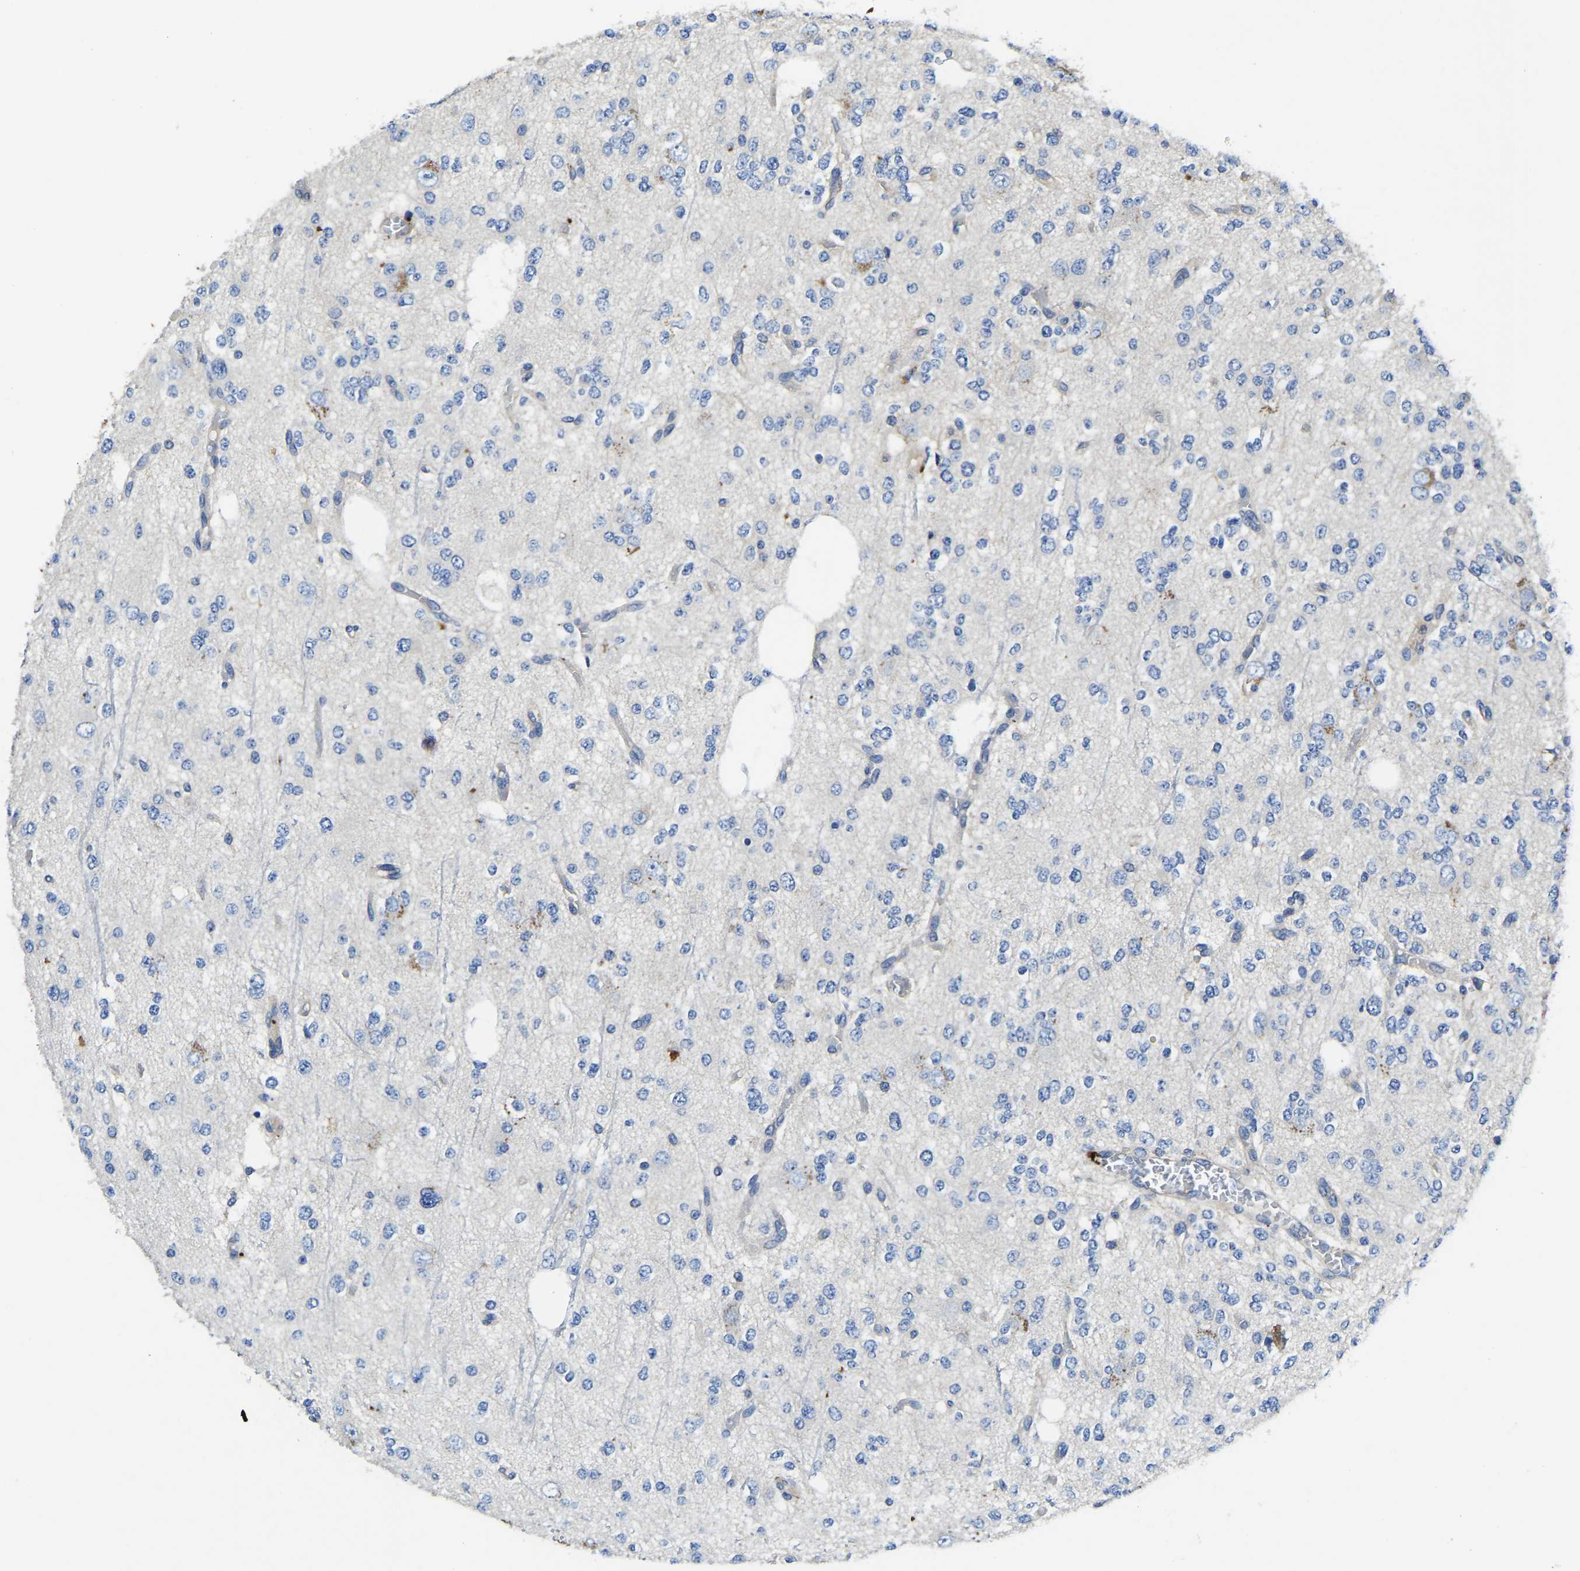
{"staining": {"intensity": "negative", "quantity": "none", "location": "none"}, "tissue": "glioma", "cell_type": "Tumor cells", "image_type": "cancer", "snomed": [{"axis": "morphology", "description": "Glioma, malignant, Low grade"}, {"axis": "topography", "description": "Brain"}], "caption": "The immunohistochemistry photomicrograph has no significant staining in tumor cells of glioma tissue.", "gene": "STAT2", "patient": {"sex": "male", "age": 38}}